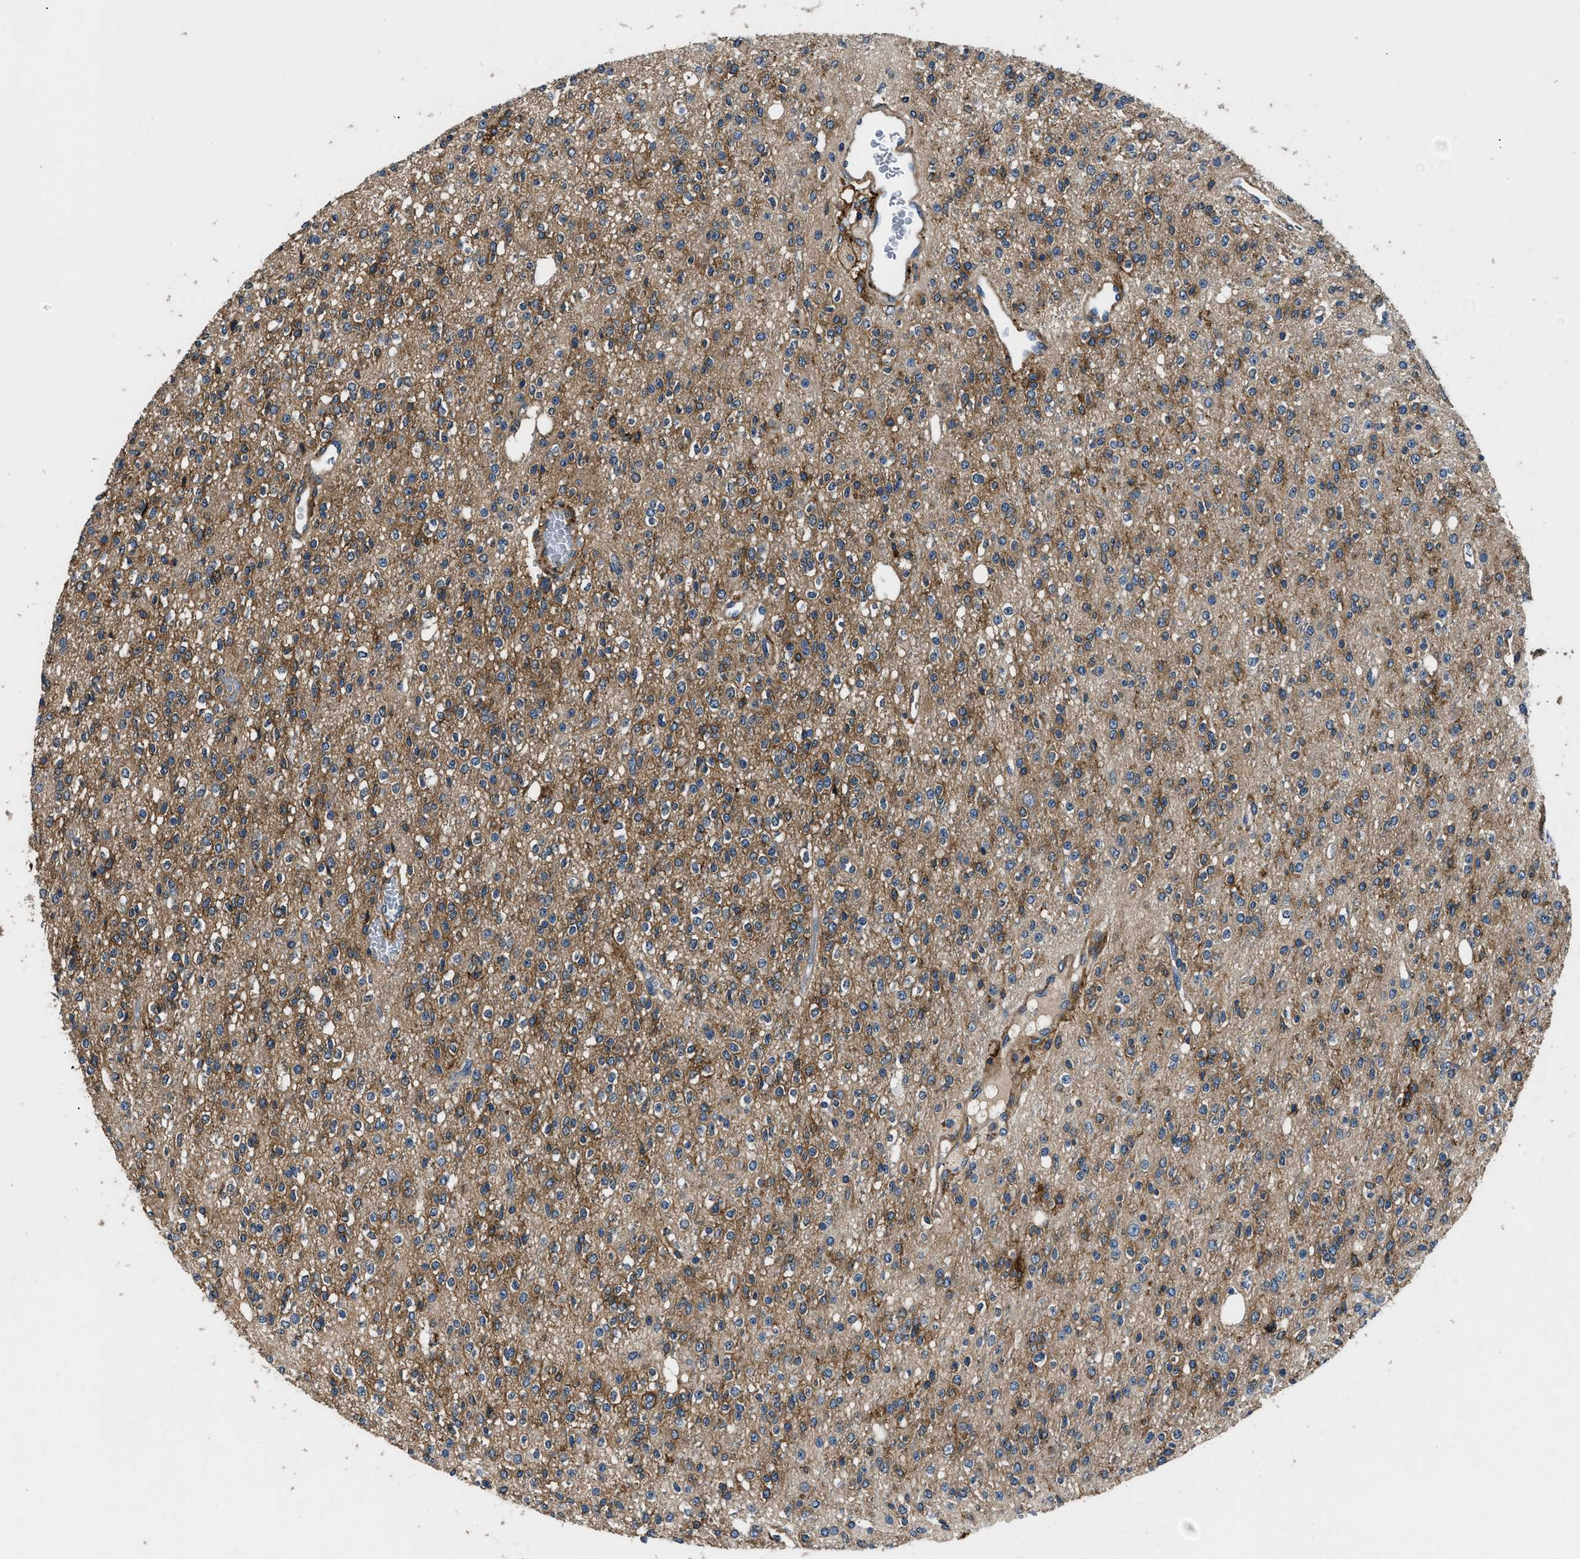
{"staining": {"intensity": "moderate", "quantity": "25%-75%", "location": "cytoplasmic/membranous"}, "tissue": "glioma", "cell_type": "Tumor cells", "image_type": "cancer", "snomed": [{"axis": "morphology", "description": "Glioma, malignant, High grade"}, {"axis": "topography", "description": "Brain"}], "caption": "Immunohistochemistry of human glioma demonstrates medium levels of moderate cytoplasmic/membranous staining in approximately 25%-75% of tumor cells.", "gene": "CD276", "patient": {"sex": "male", "age": 34}}